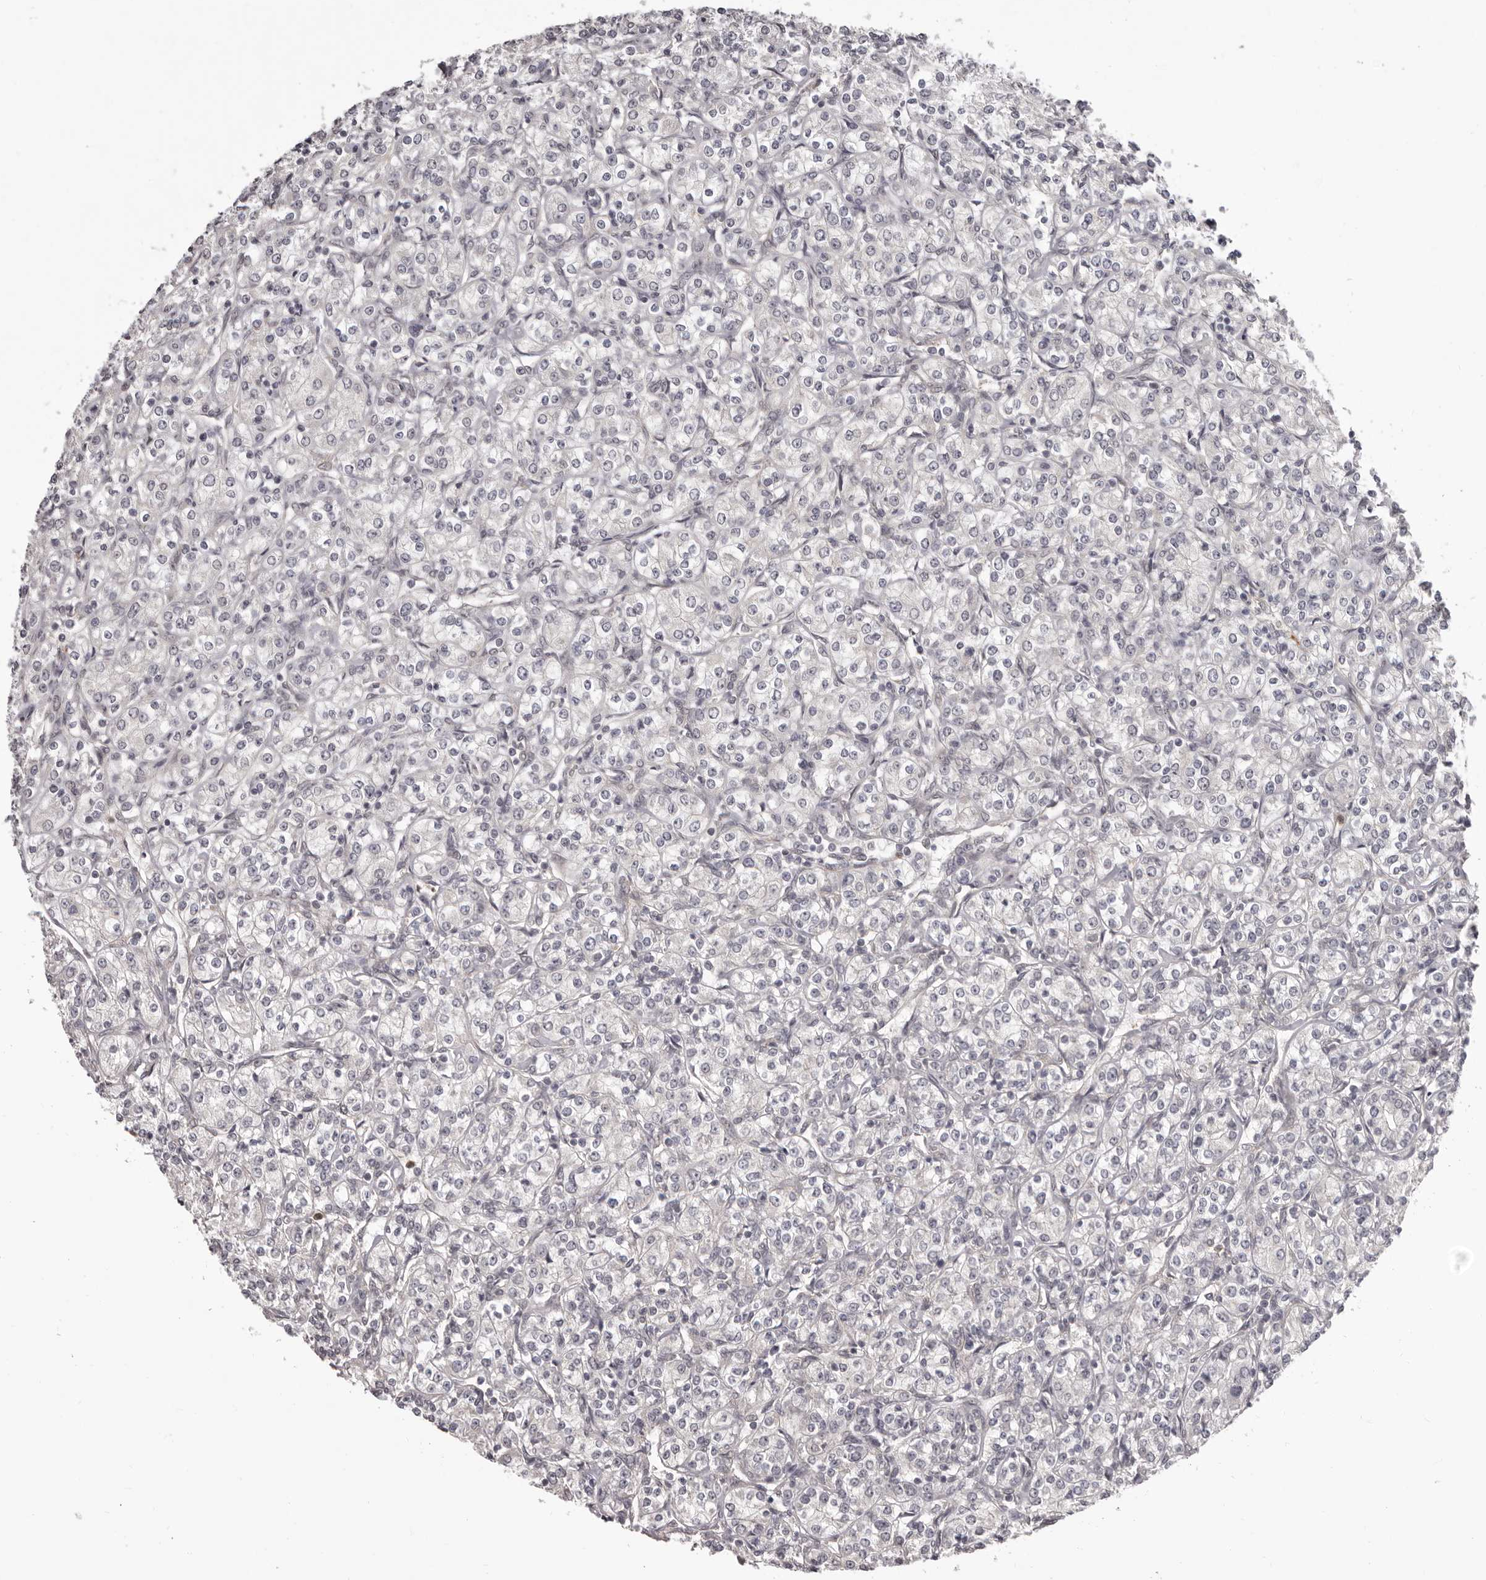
{"staining": {"intensity": "negative", "quantity": "none", "location": "none"}, "tissue": "renal cancer", "cell_type": "Tumor cells", "image_type": "cancer", "snomed": [{"axis": "morphology", "description": "Adenocarcinoma, NOS"}, {"axis": "topography", "description": "Kidney"}], "caption": "The immunohistochemistry photomicrograph has no significant staining in tumor cells of renal adenocarcinoma tissue.", "gene": "RNF2", "patient": {"sex": "male", "age": 77}}